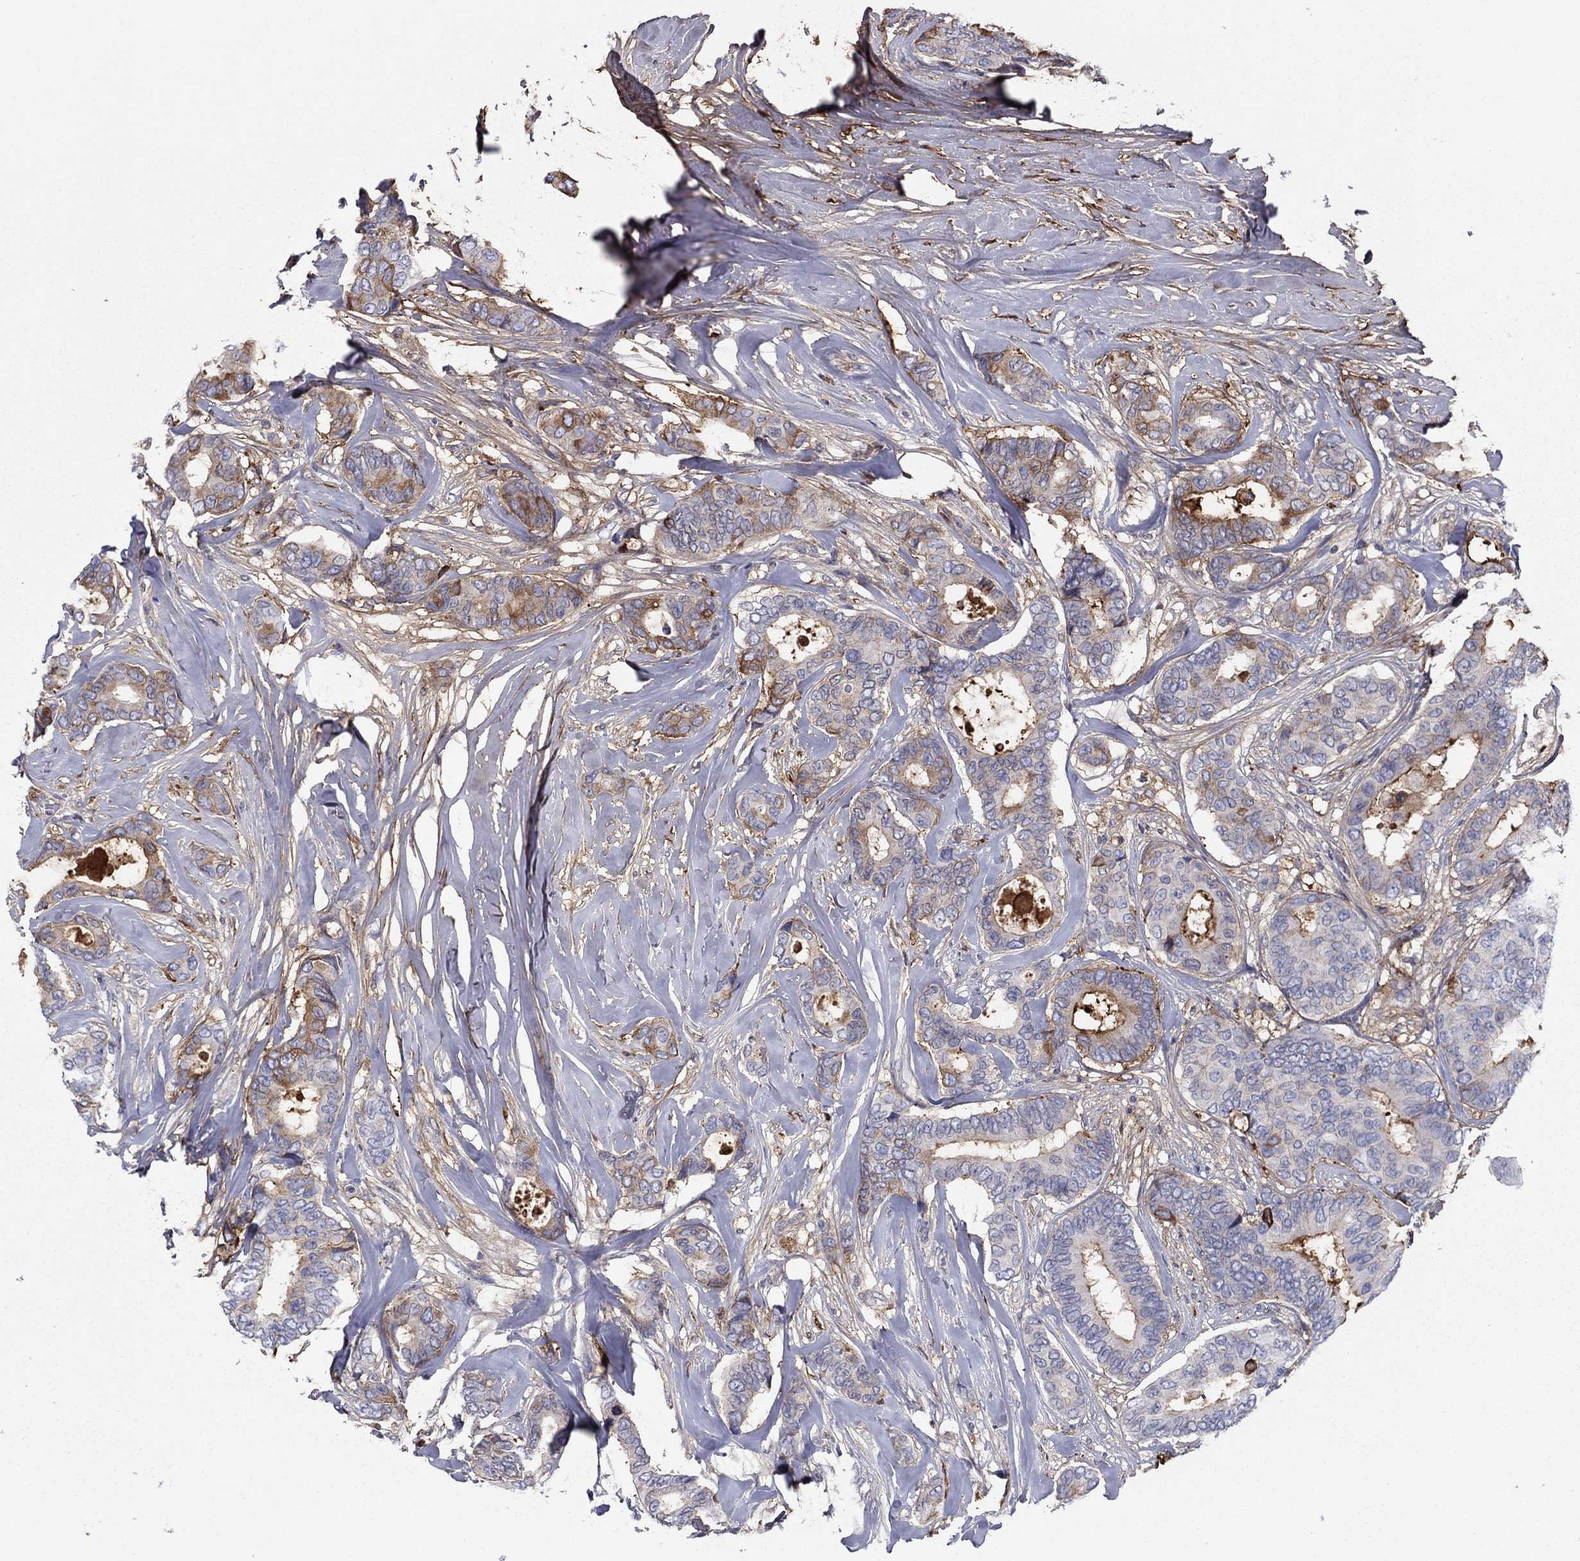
{"staining": {"intensity": "strong", "quantity": "<25%", "location": "cytoplasmic/membranous"}, "tissue": "breast cancer", "cell_type": "Tumor cells", "image_type": "cancer", "snomed": [{"axis": "morphology", "description": "Duct carcinoma"}, {"axis": "topography", "description": "Breast"}], "caption": "Invasive ductal carcinoma (breast) tissue demonstrates strong cytoplasmic/membranous positivity in about <25% of tumor cells, visualized by immunohistochemistry.", "gene": "HPX", "patient": {"sex": "female", "age": 75}}